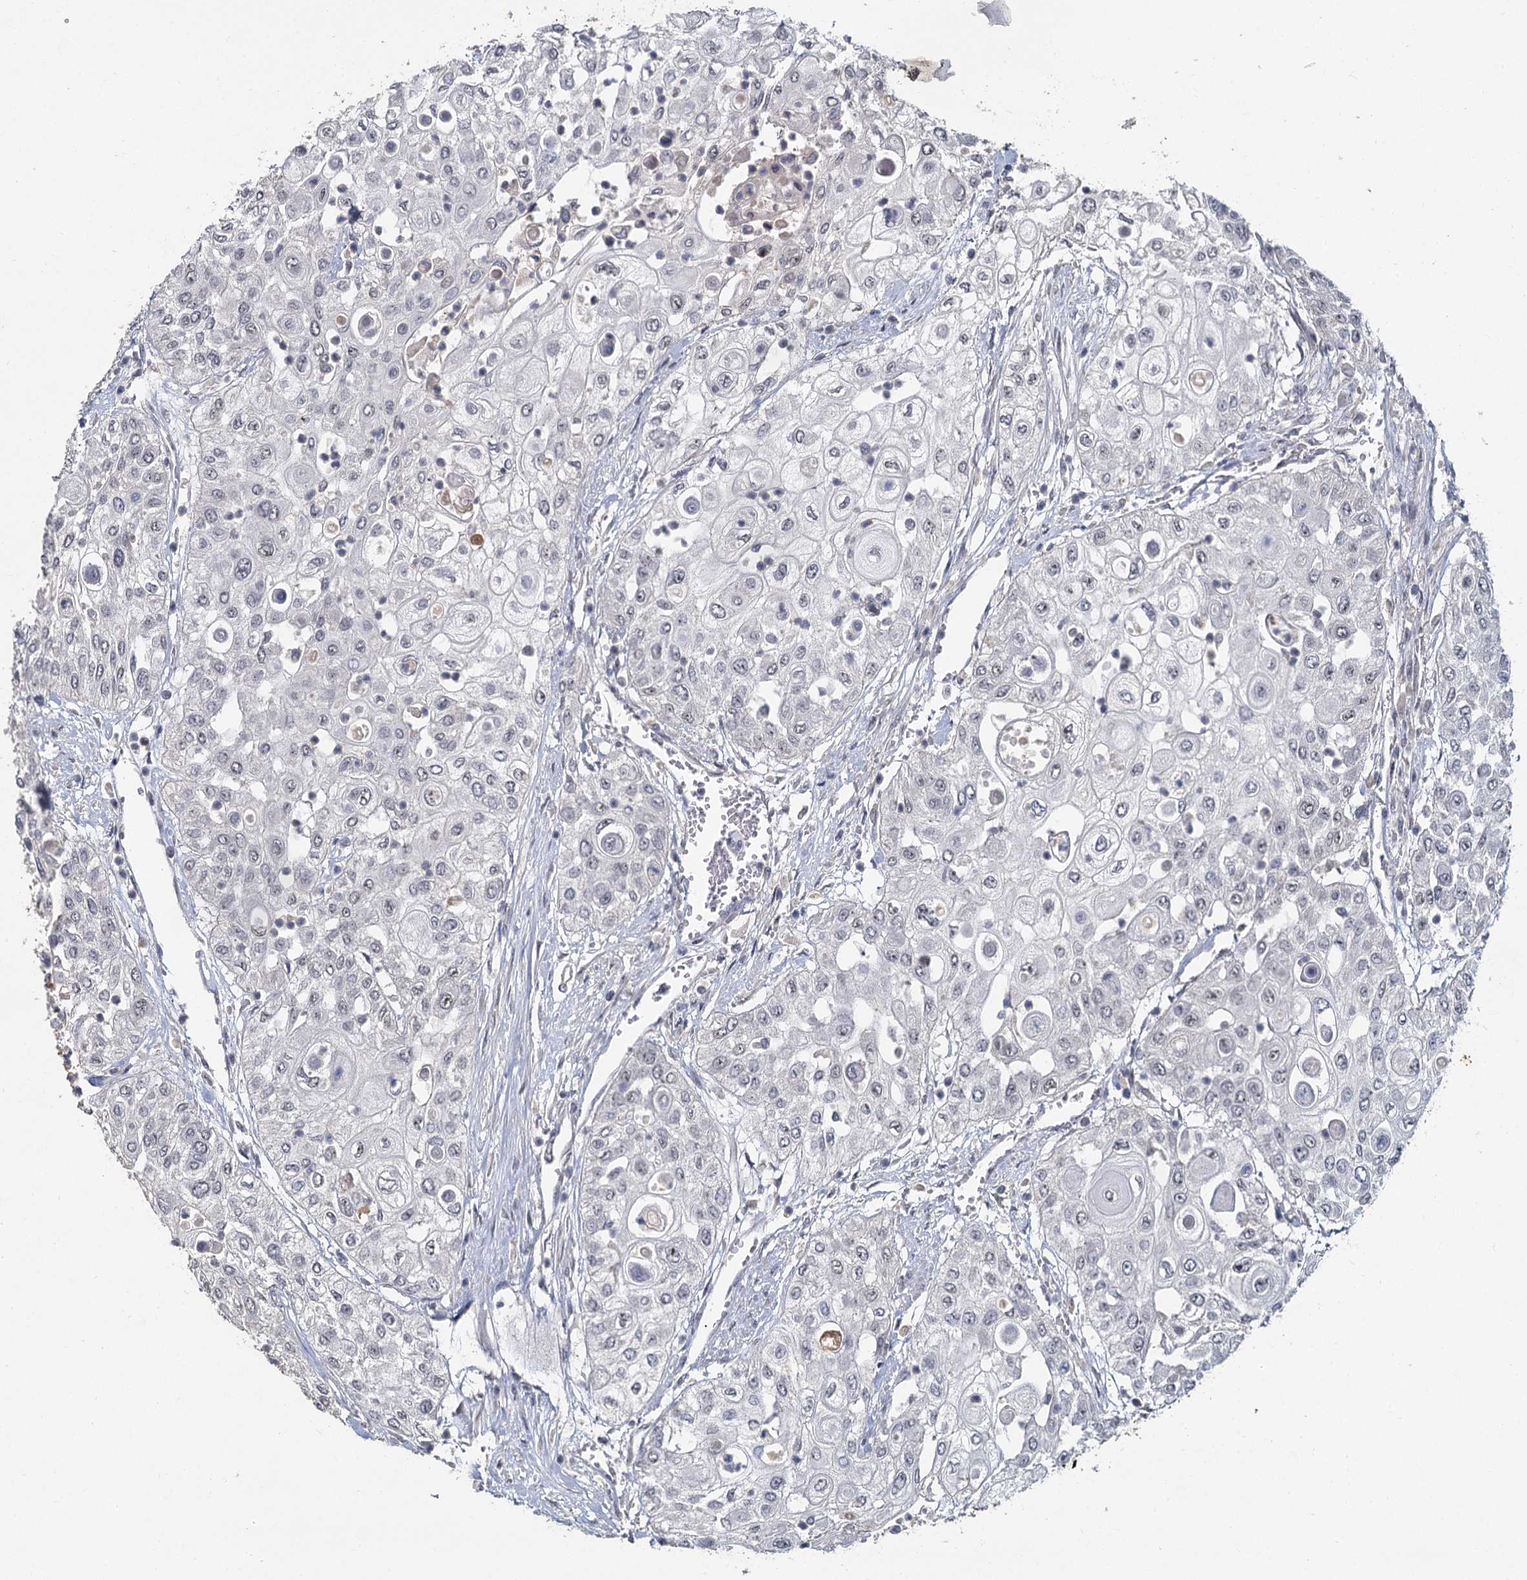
{"staining": {"intensity": "negative", "quantity": "none", "location": "none"}, "tissue": "urothelial cancer", "cell_type": "Tumor cells", "image_type": "cancer", "snomed": [{"axis": "morphology", "description": "Urothelial carcinoma, High grade"}, {"axis": "topography", "description": "Urinary bladder"}], "caption": "Tumor cells show no significant expression in urothelial carcinoma (high-grade).", "gene": "MUCL1", "patient": {"sex": "female", "age": 79}}